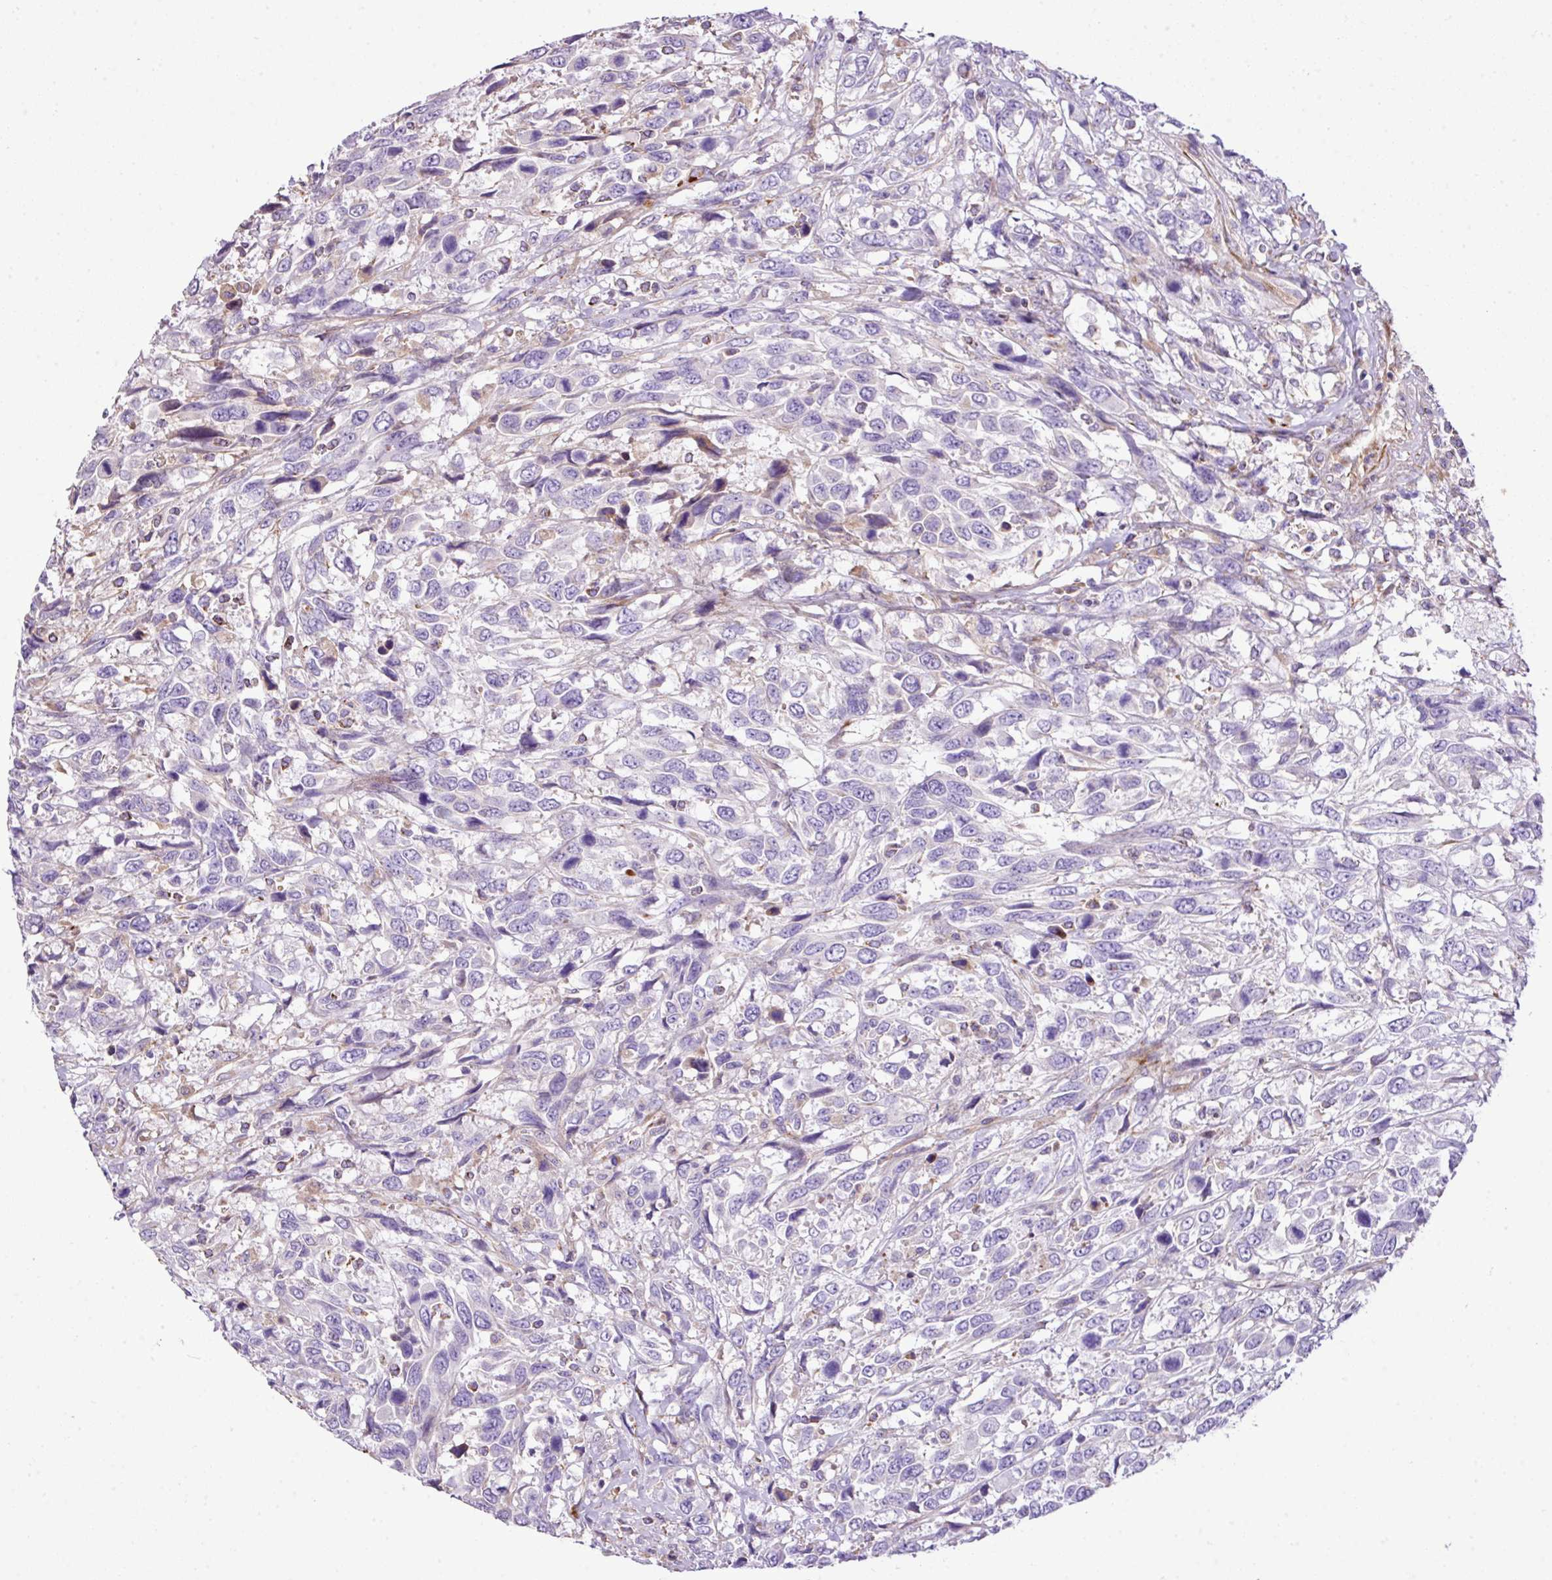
{"staining": {"intensity": "negative", "quantity": "none", "location": "none"}, "tissue": "urothelial cancer", "cell_type": "Tumor cells", "image_type": "cancer", "snomed": [{"axis": "morphology", "description": "Urothelial carcinoma, High grade"}, {"axis": "topography", "description": "Urinary bladder"}], "caption": "The photomicrograph displays no staining of tumor cells in urothelial cancer.", "gene": "CTXN2", "patient": {"sex": "female", "age": 70}}